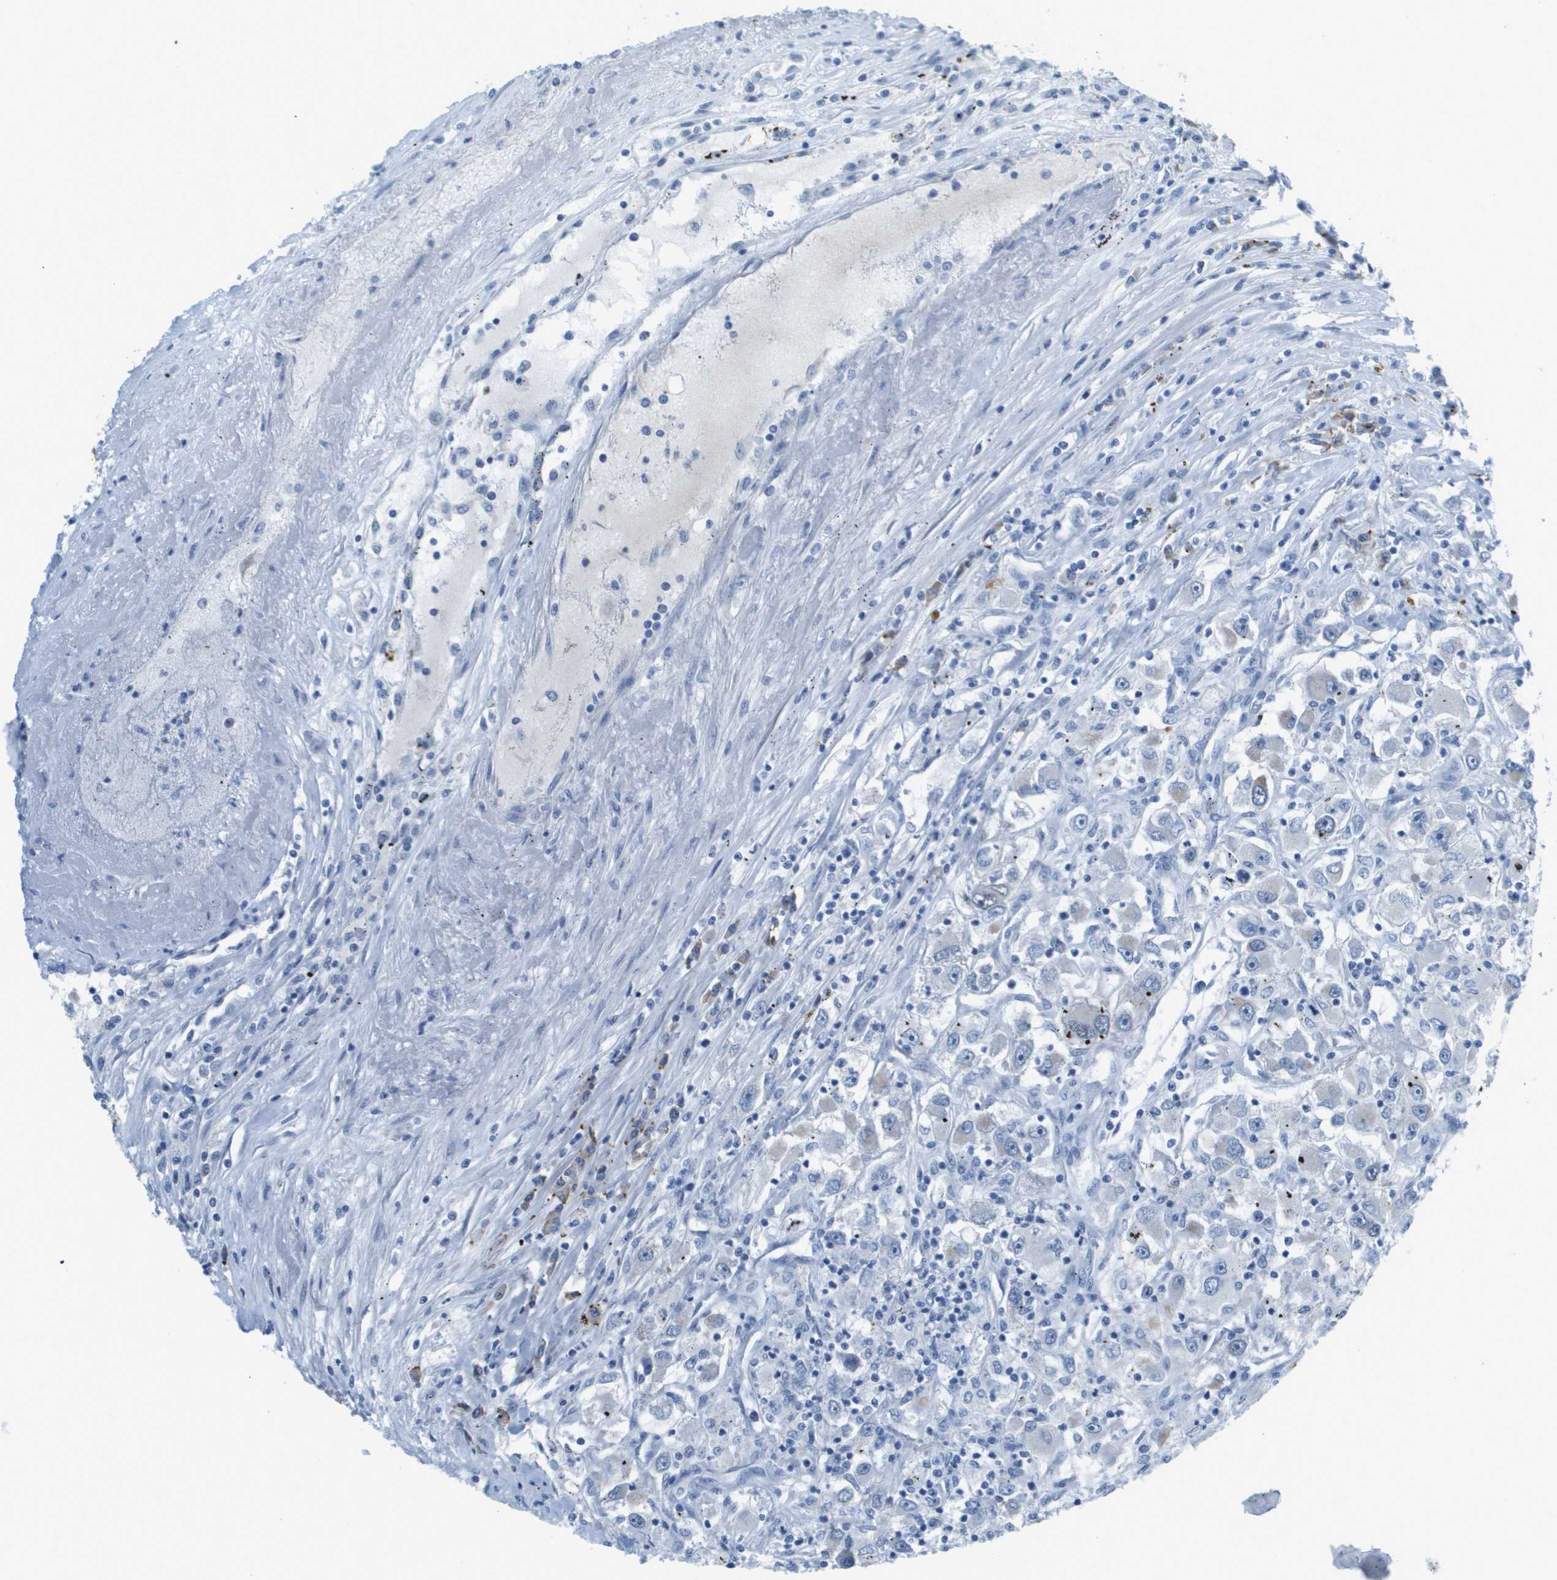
{"staining": {"intensity": "negative", "quantity": "none", "location": "none"}, "tissue": "renal cancer", "cell_type": "Tumor cells", "image_type": "cancer", "snomed": [{"axis": "morphology", "description": "Adenocarcinoma, NOS"}, {"axis": "topography", "description": "Kidney"}], "caption": "Tumor cells show no significant positivity in renal cancer (adenocarcinoma).", "gene": "SDC1", "patient": {"sex": "female", "age": 52}}